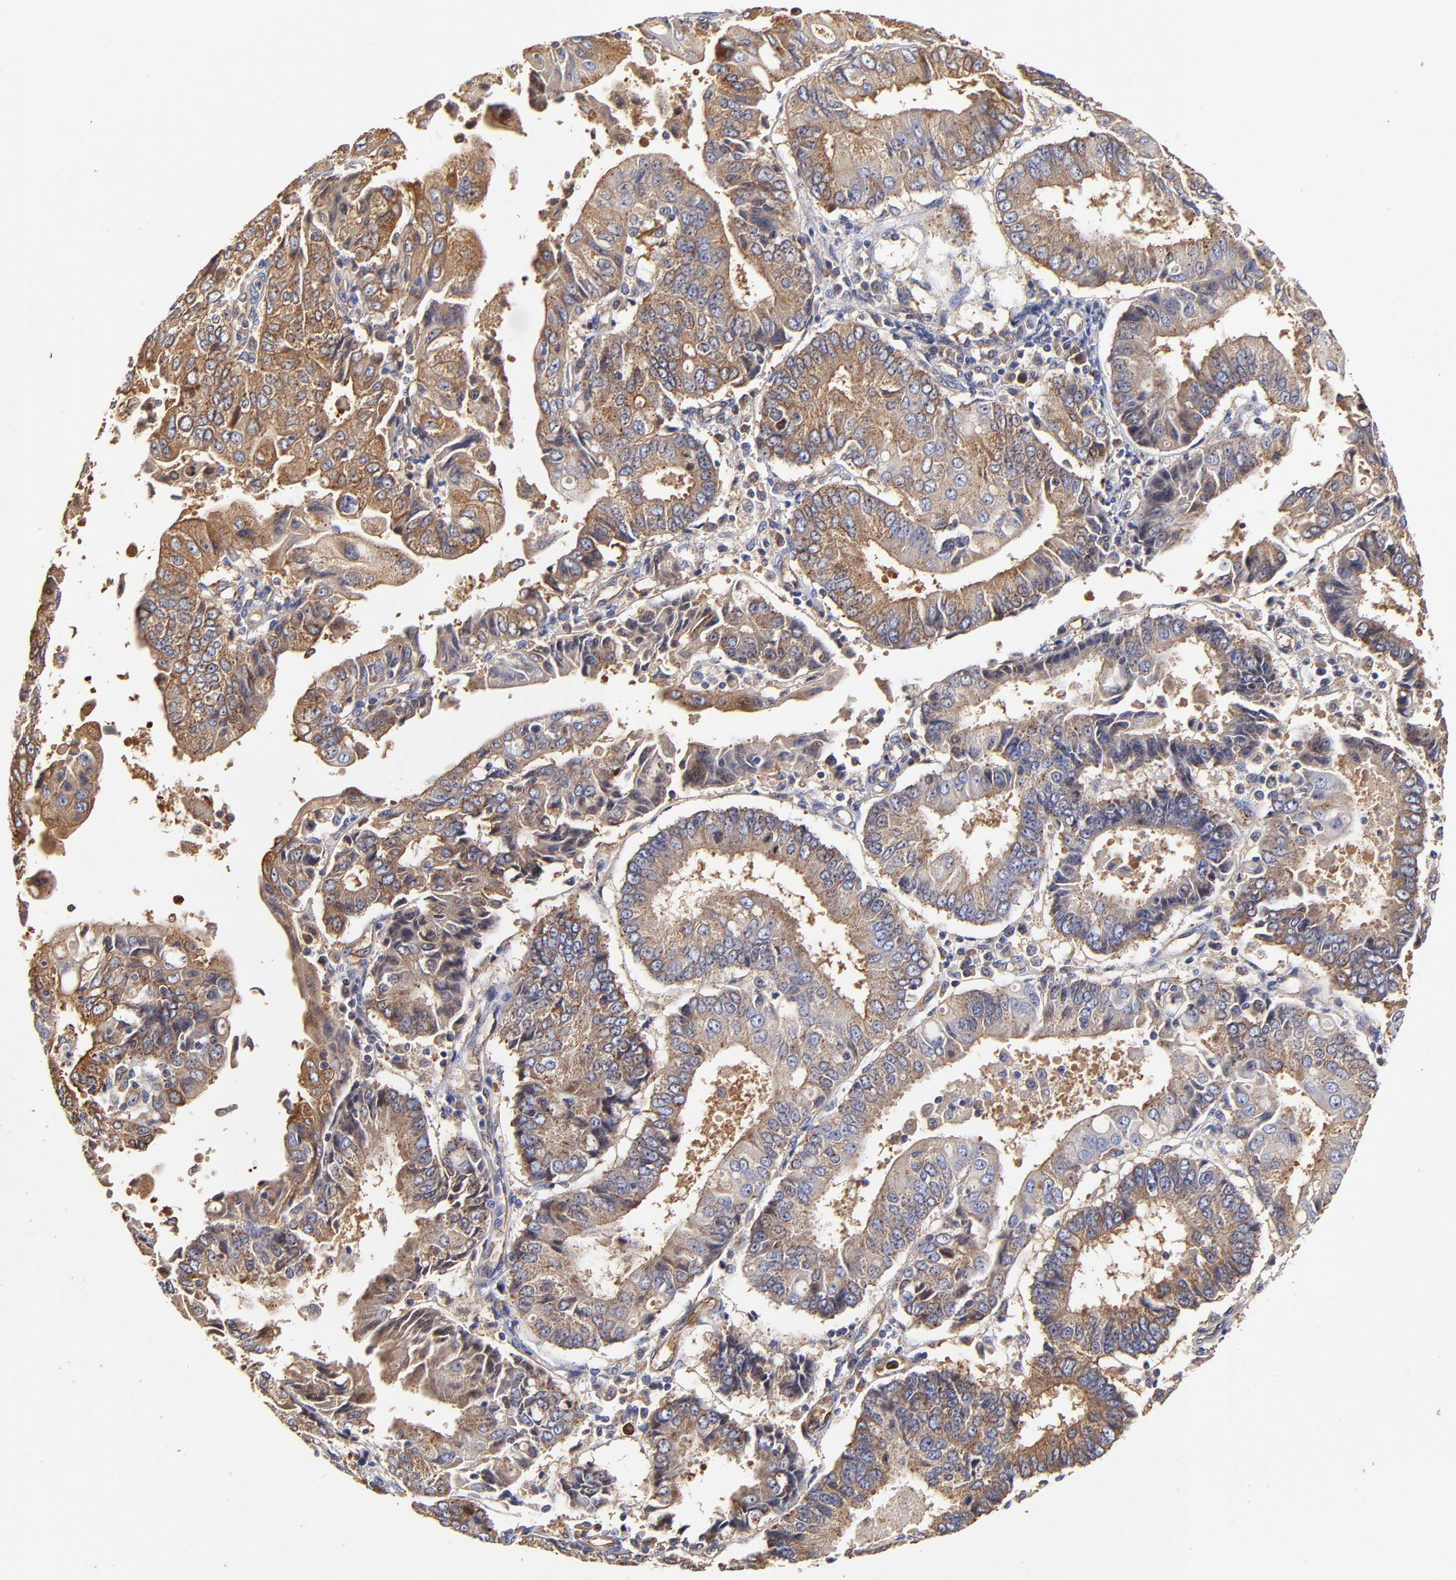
{"staining": {"intensity": "moderate", "quantity": ">75%", "location": "cytoplasmic/membranous"}, "tissue": "endometrial cancer", "cell_type": "Tumor cells", "image_type": "cancer", "snomed": [{"axis": "morphology", "description": "Adenocarcinoma, NOS"}, {"axis": "topography", "description": "Endometrium"}], "caption": "Immunohistochemical staining of human endometrial cancer (adenocarcinoma) exhibits medium levels of moderate cytoplasmic/membranous protein positivity in about >75% of tumor cells.", "gene": "CD2AP", "patient": {"sex": "female", "age": 75}}